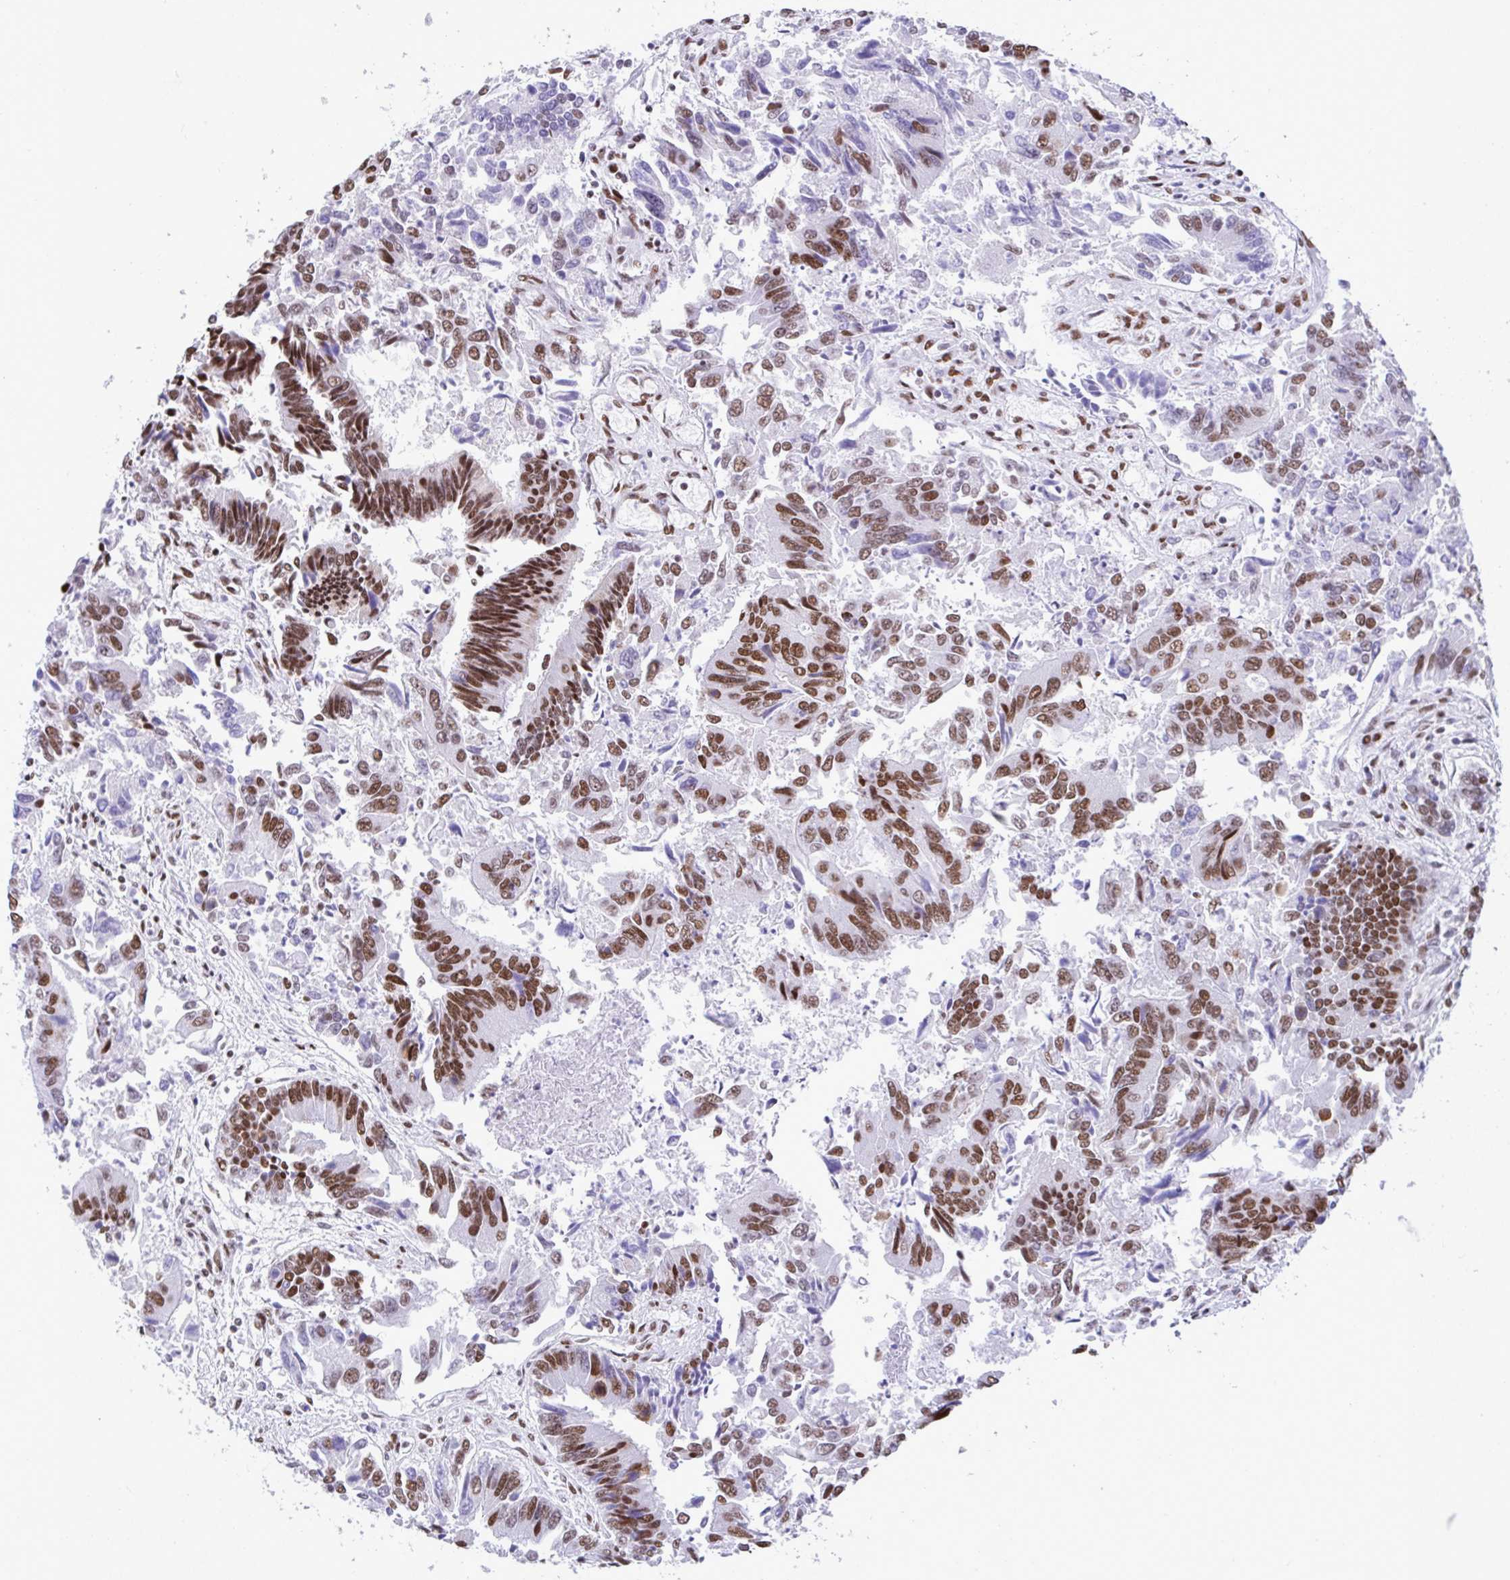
{"staining": {"intensity": "strong", "quantity": ">75%", "location": "nuclear"}, "tissue": "colorectal cancer", "cell_type": "Tumor cells", "image_type": "cancer", "snomed": [{"axis": "morphology", "description": "Adenocarcinoma, NOS"}, {"axis": "topography", "description": "Colon"}], "caption": "The immunohistochemical stain highlights strong nuclear positivity in tumor cells of colorectal adenocarcinoma tissue. Using DAB (brown) and hematoxylin (blue) stains, captured at high magnification using brightfield microscopy.", "gene": "DDX52", "patient": {"sex": "female", "age": 67}}